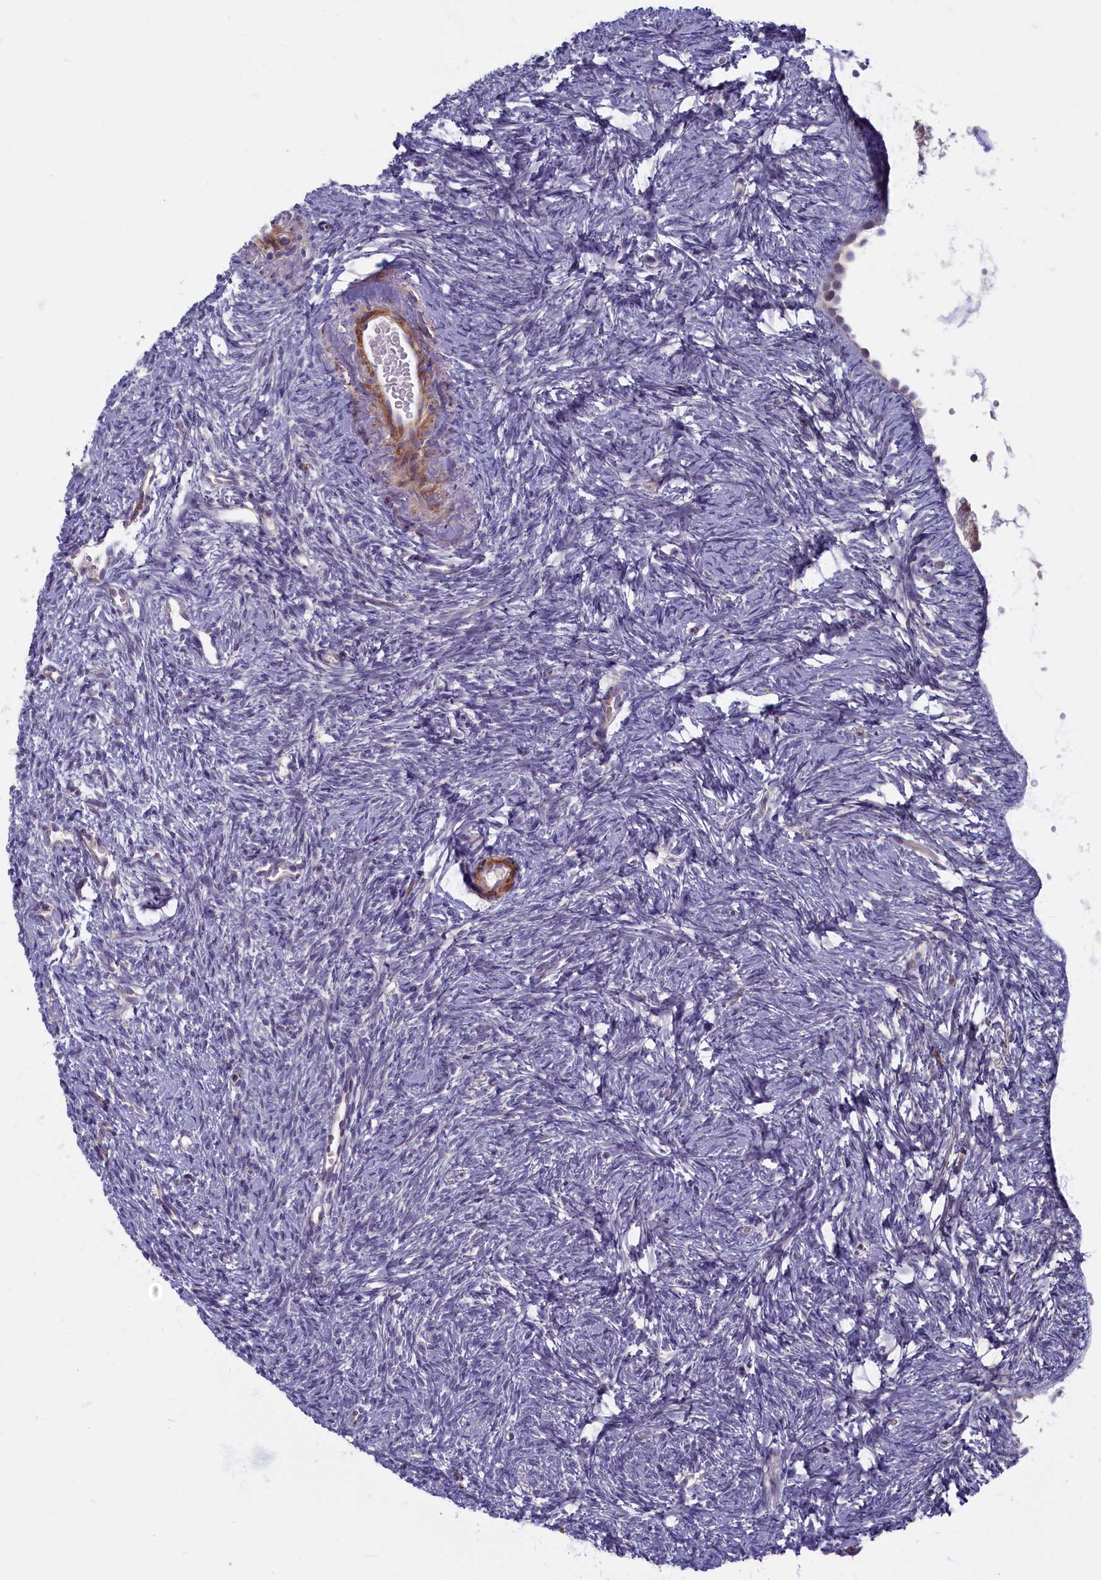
{"staining": {"intensity": "negative", "quantity": "none", "location": "none"}, "tissue": "ovary", "cell_type": "Ovarian stroma cells", "image_type": "normal", "snomed": [{"axis": "morphology", "description": "Normal tissue, NOS"}, {"axis": "topography", "description": "Ovary"}], "caption": "Immunohistochemistry histopathology image of benign human ovary stained for a protein (brown), which reveals no positivity in ovarian stroma cells.", "gene": "TRPM4", "patient": {"sex": "female", "age": 51}}